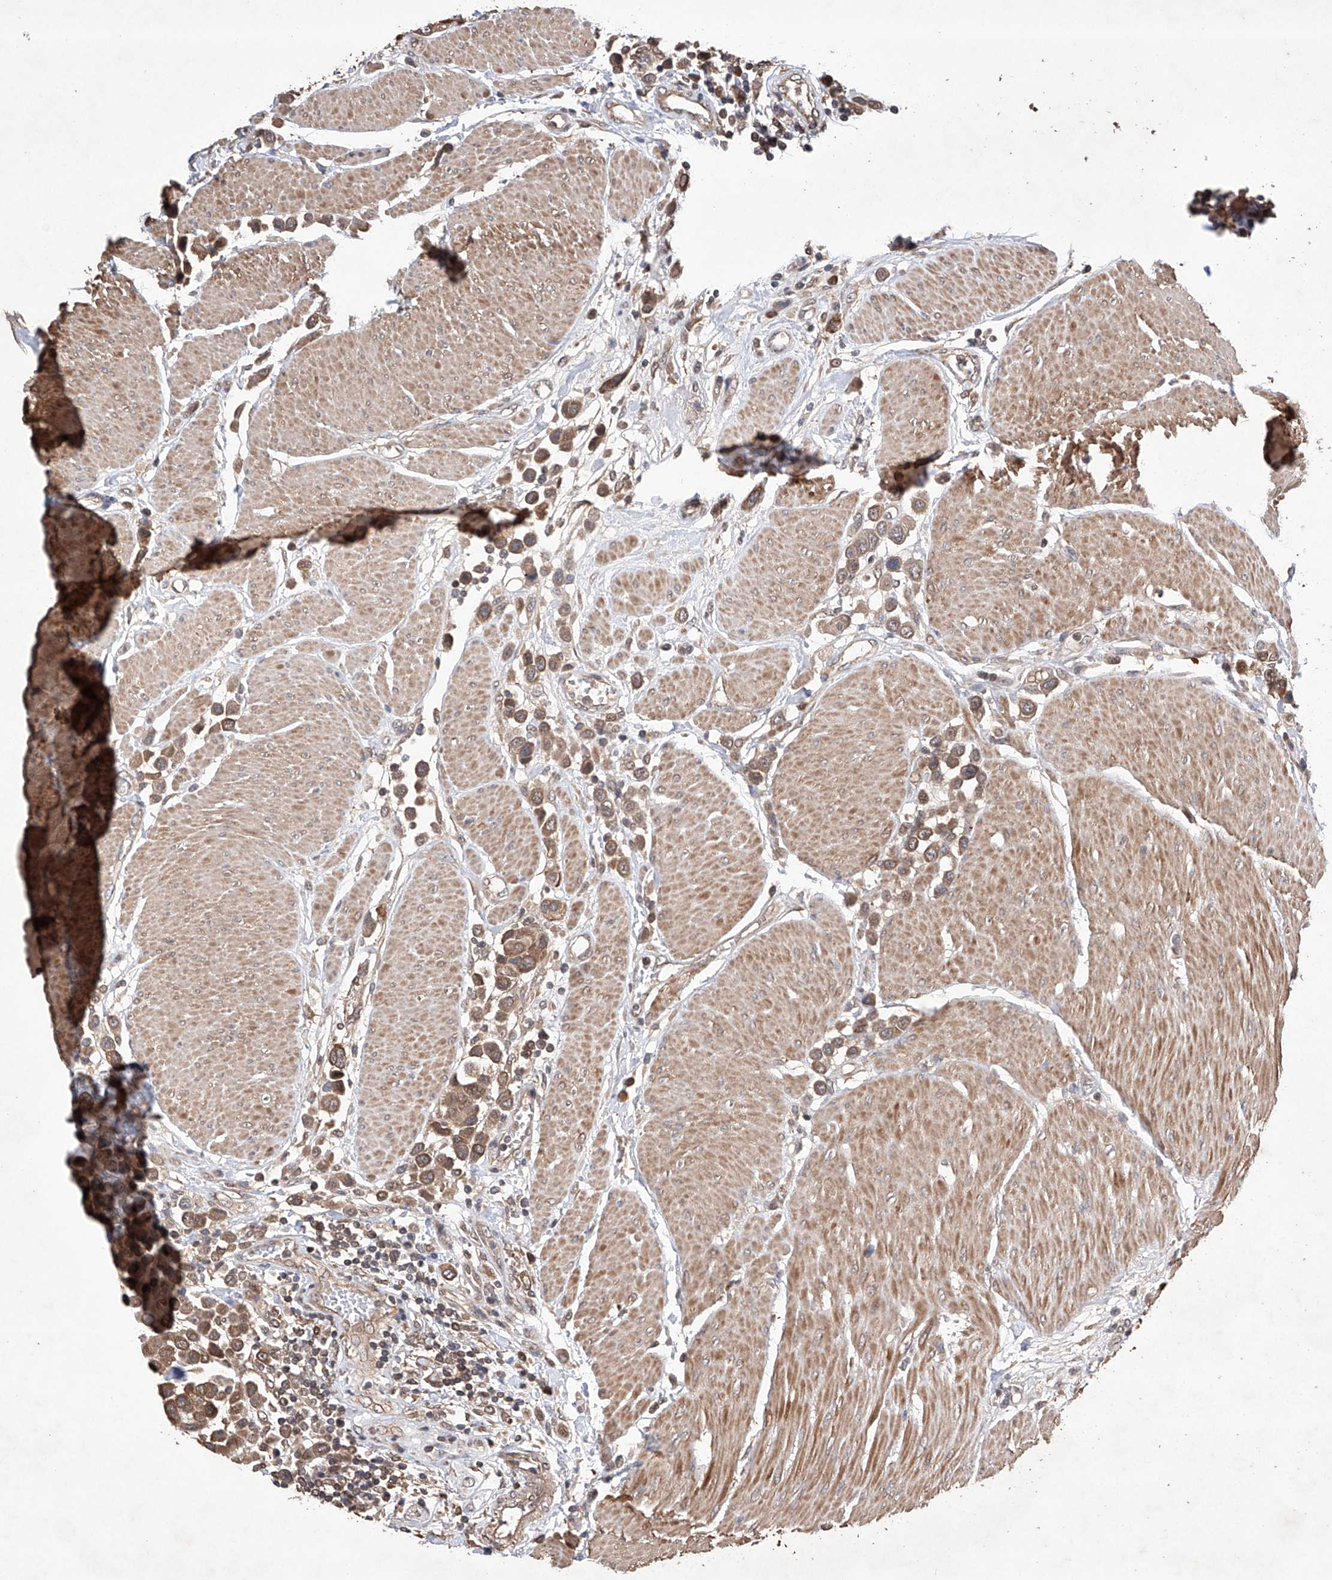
{"staining": {"intensity": "moderate", "quantity": ">75%", "location": "cytoplasmic/membranous"}, "tissue": "urothelial cancer", "cell_type": "Tumor cells", "image_type": "cancer", "snomed": [{"axis": "morphology", "description": "Urothelial carcinoma, High grade"}, {"axis": "topography", "description": "Urinary bladder"}], "caption": "Urothelial carcinoma (high-grade) stained with a protein marker displays moderate staining in tumor cells.", "gene": "LURAP1", "patient": {"sex": "male", "age": 50}}